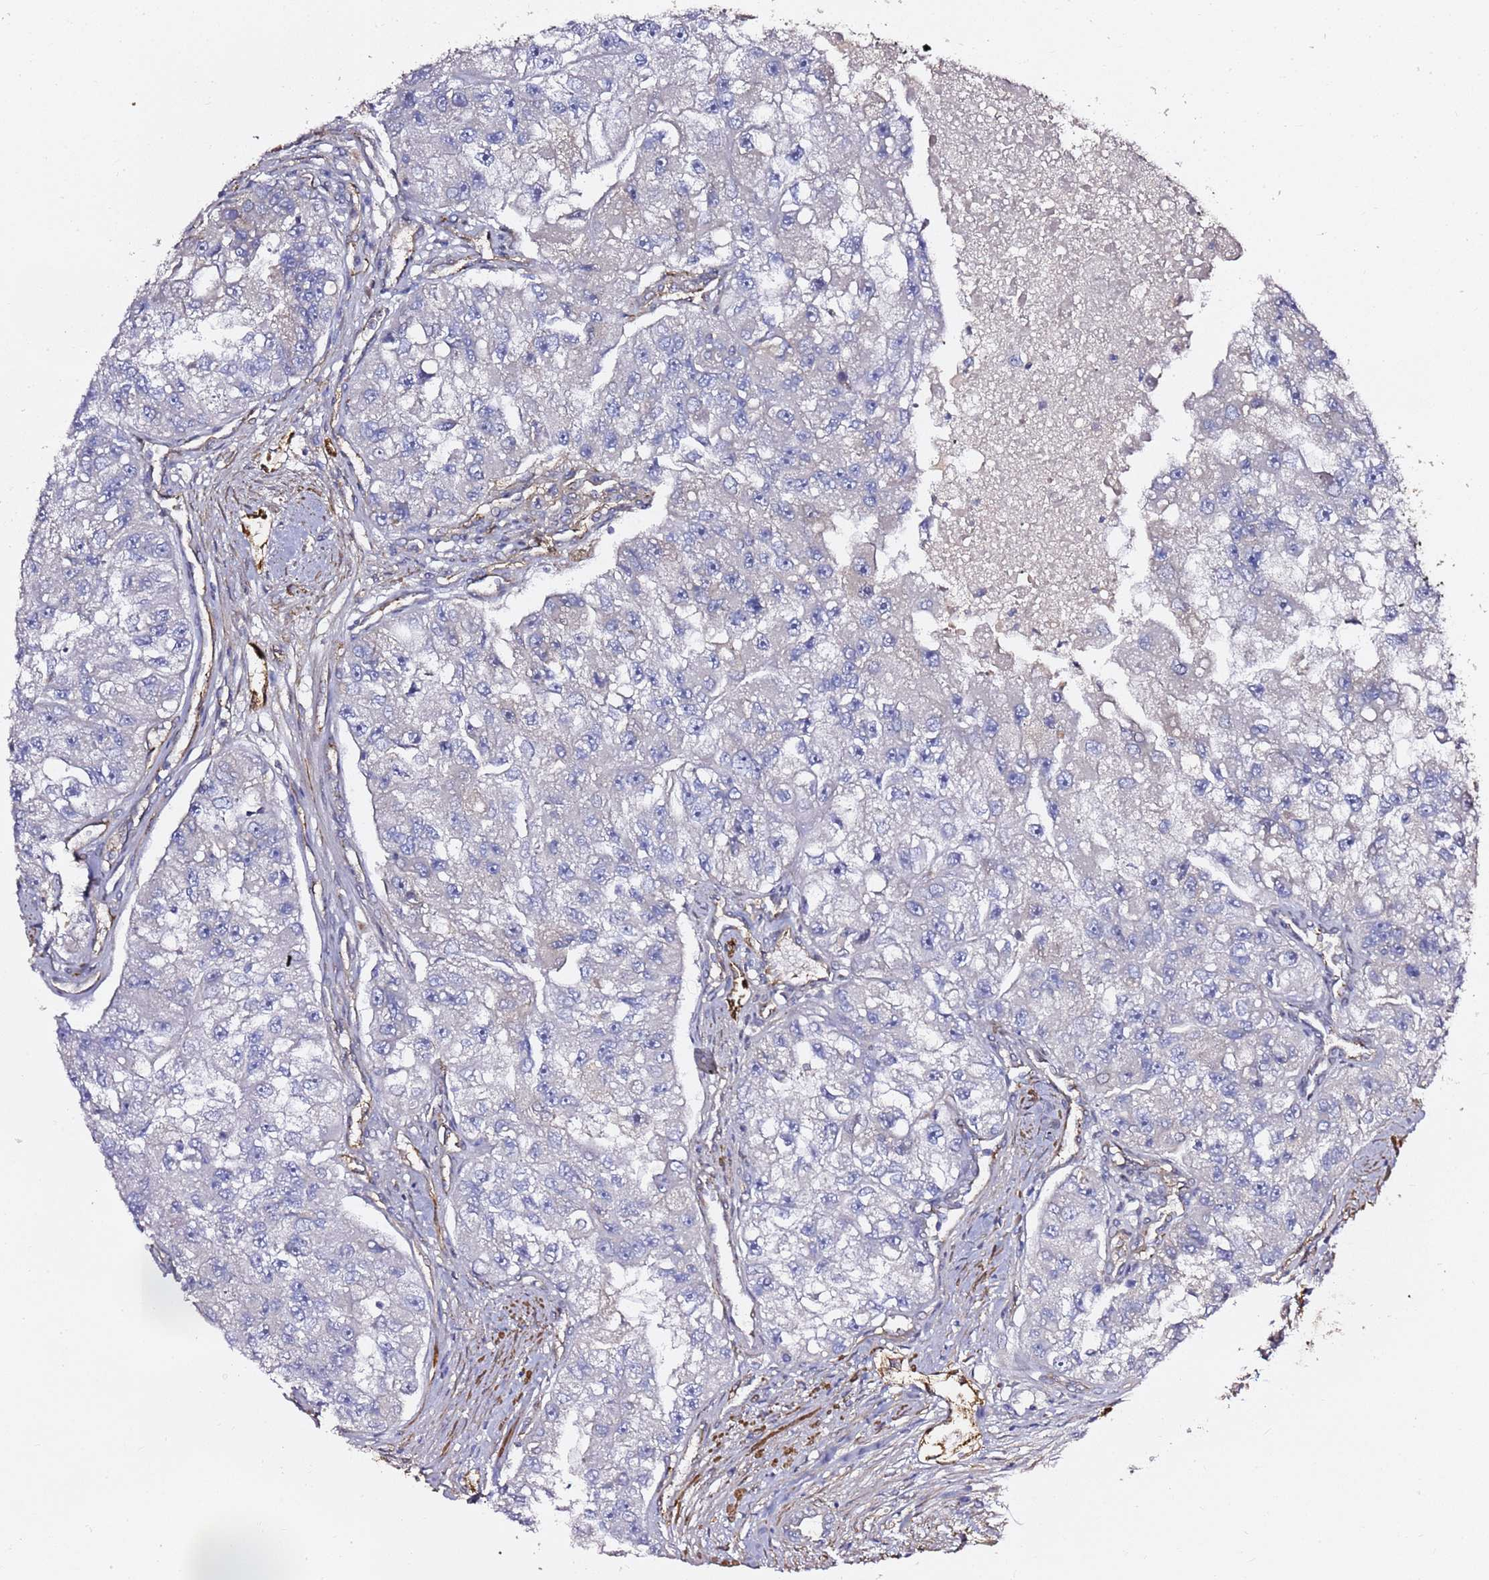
{"staining": {"intensity": "negative", "quantity": "none", "location": "none"}, "tissue": "renal cancer", "cell_type": "Tumor cells", "image_type": "cancer", "snomed": [{"axis": "morphology", "description": "Adenocarcinoma, NOS"}, {"axis": "topography", "description": "Kidney"}], "caption": "Immunohistochemistry image of human renal adenocarcinoma stained for a protein (brown), which reveals no expression in tumor cells.", "gene": "EPS8L1", "patient": {"sex": "male", "age": 63}}